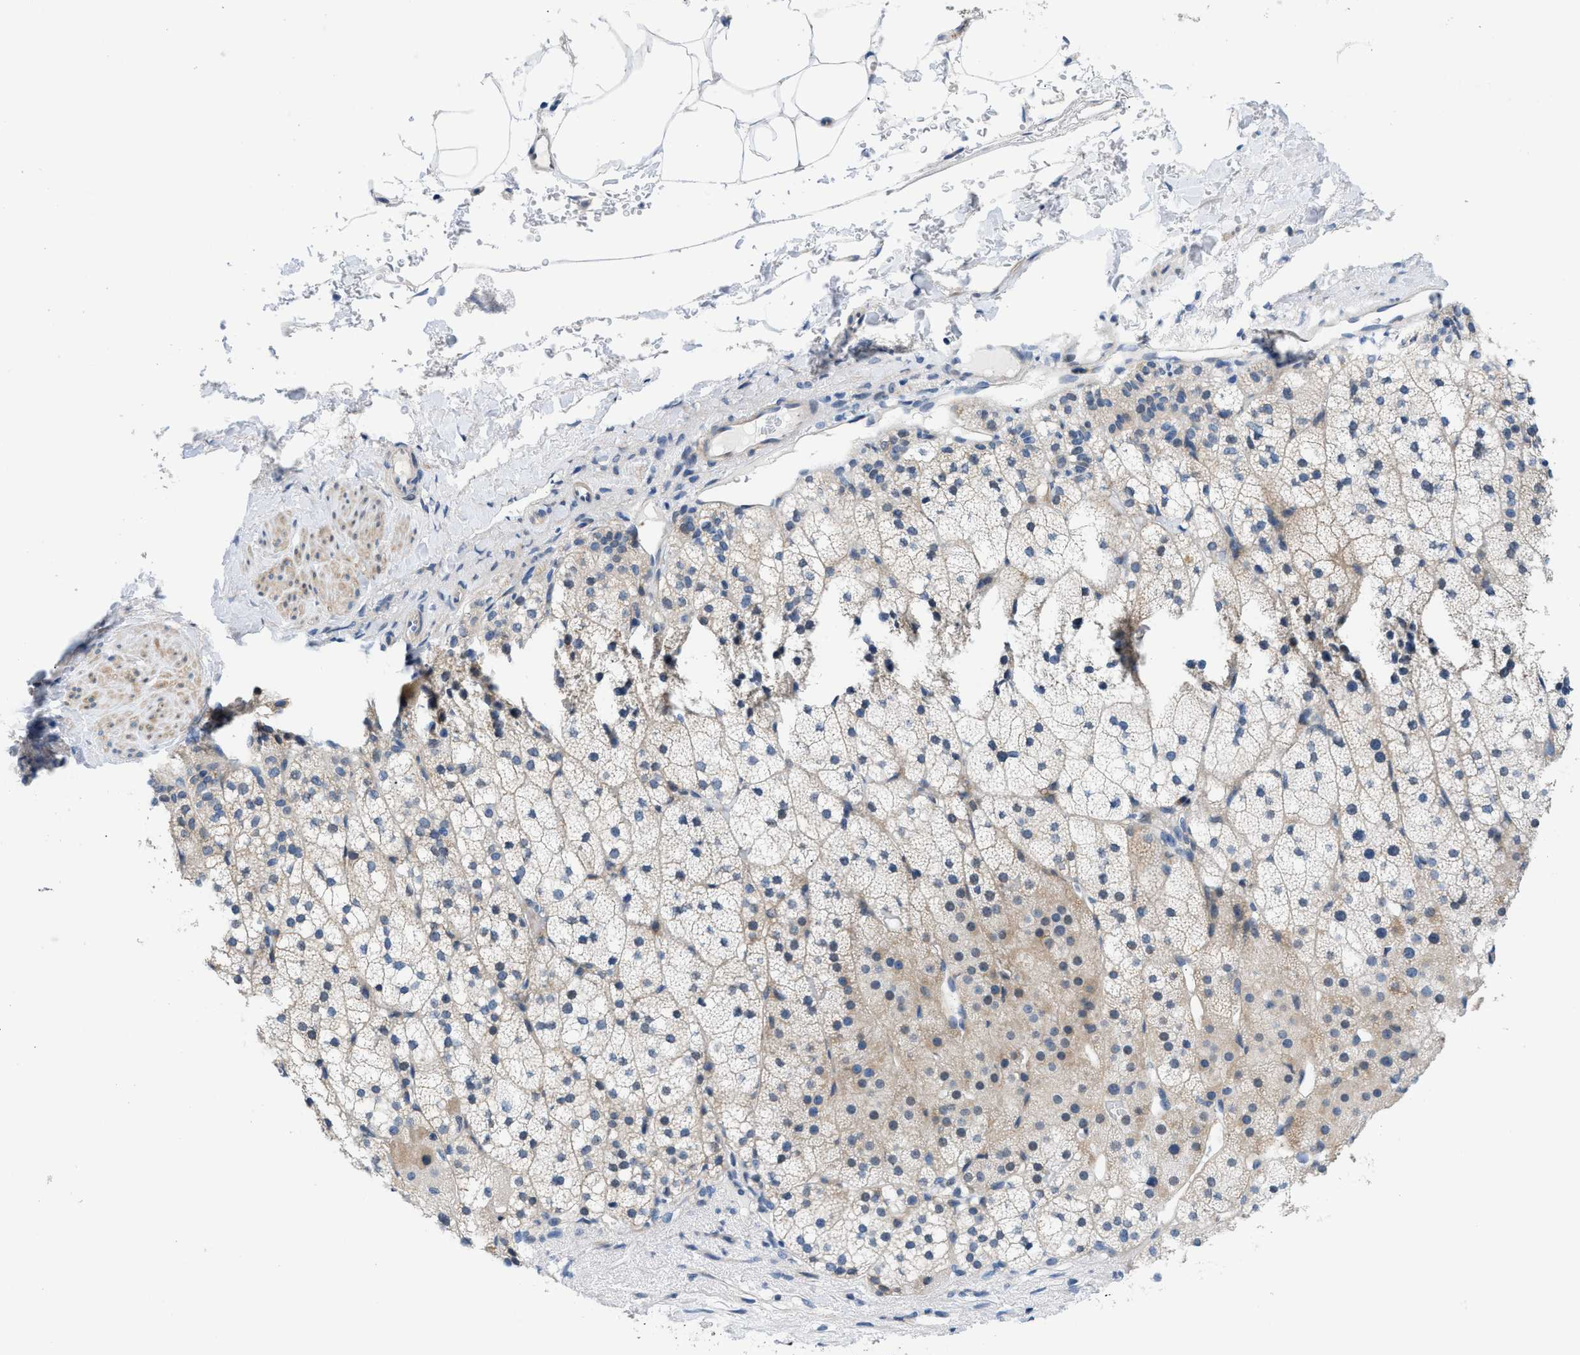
{"staining": {"intensity": "weak", "quantity": "<25%", "location": "cytoplasmic/membranous"}, "tissue": "adrenal gland", "cell_type": "Glandular cells", "image_type": "normal", "snomed": [{"axis": "morphology", "description": "Normal tissue, NOS"}, {"axis": "topography", "description": "Adrenal gland"}], "caption": "IHC micrograph of normal adrenal gland: adrenal gland stained with DAB (3,3'-diaminobenzidine) displays no significant protein positivity in glandular cells.", "gene": "FDCSP", "patient": {"sex": "male", "age": 35}}